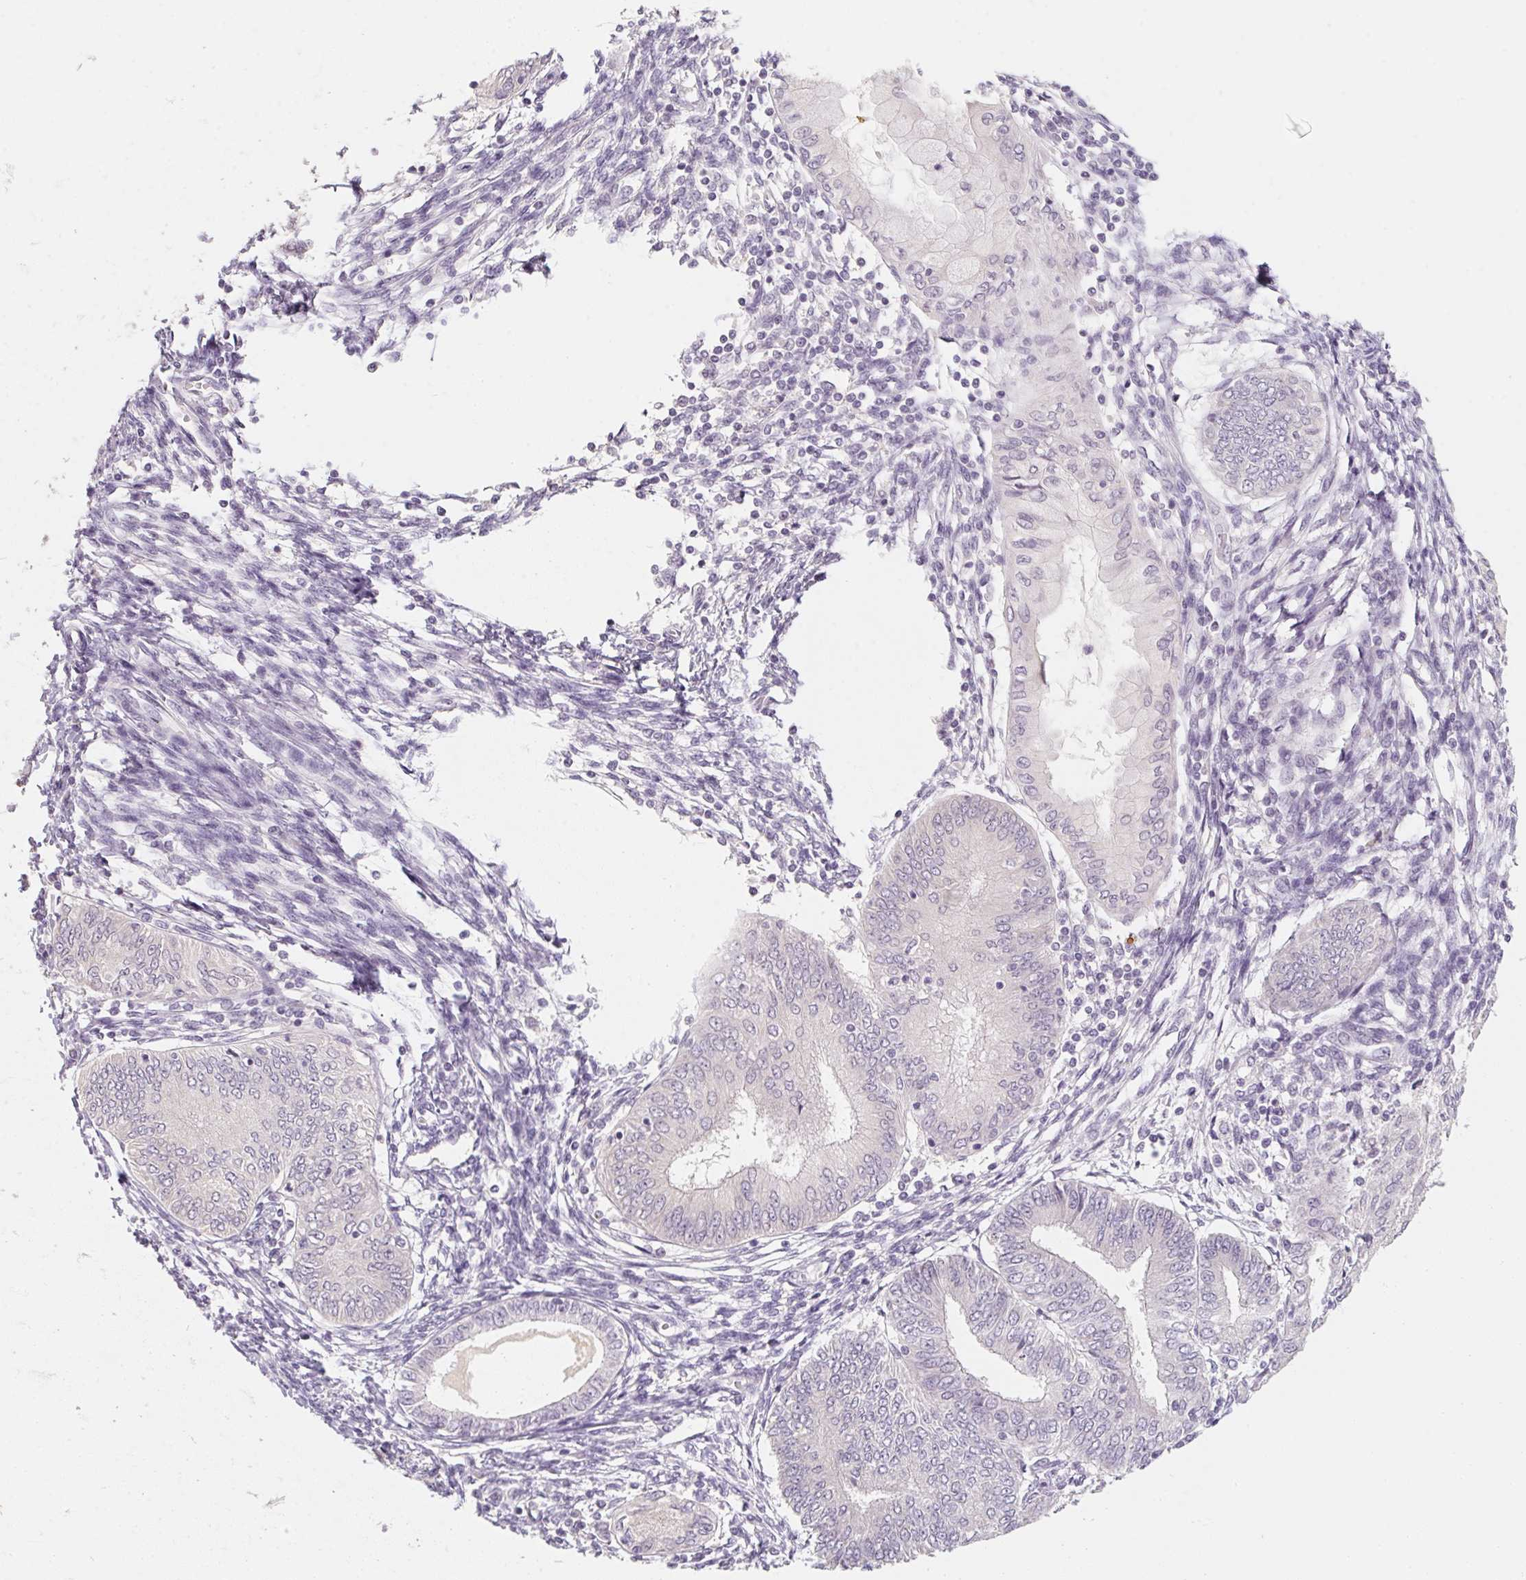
{"staining": {"intensity": "negative", "quantity": "none", "location": "none"}, "tissue": "endometrial cancer", "cell_type": "Tumor cells", "image_type": "cancer", "snomed": [{"axis": "morphology", "description": "Adenocarcinoma, NOS"}, {"axis": "topography", "description": "Endometrium"}], "caption": "Immunohistochemistry of human endometrial cancer (adenocarcinoma) reveals no positivity in tumor cells.", "gene": "CAPZA3", "patient": {"sex": "female", "age": 68}}